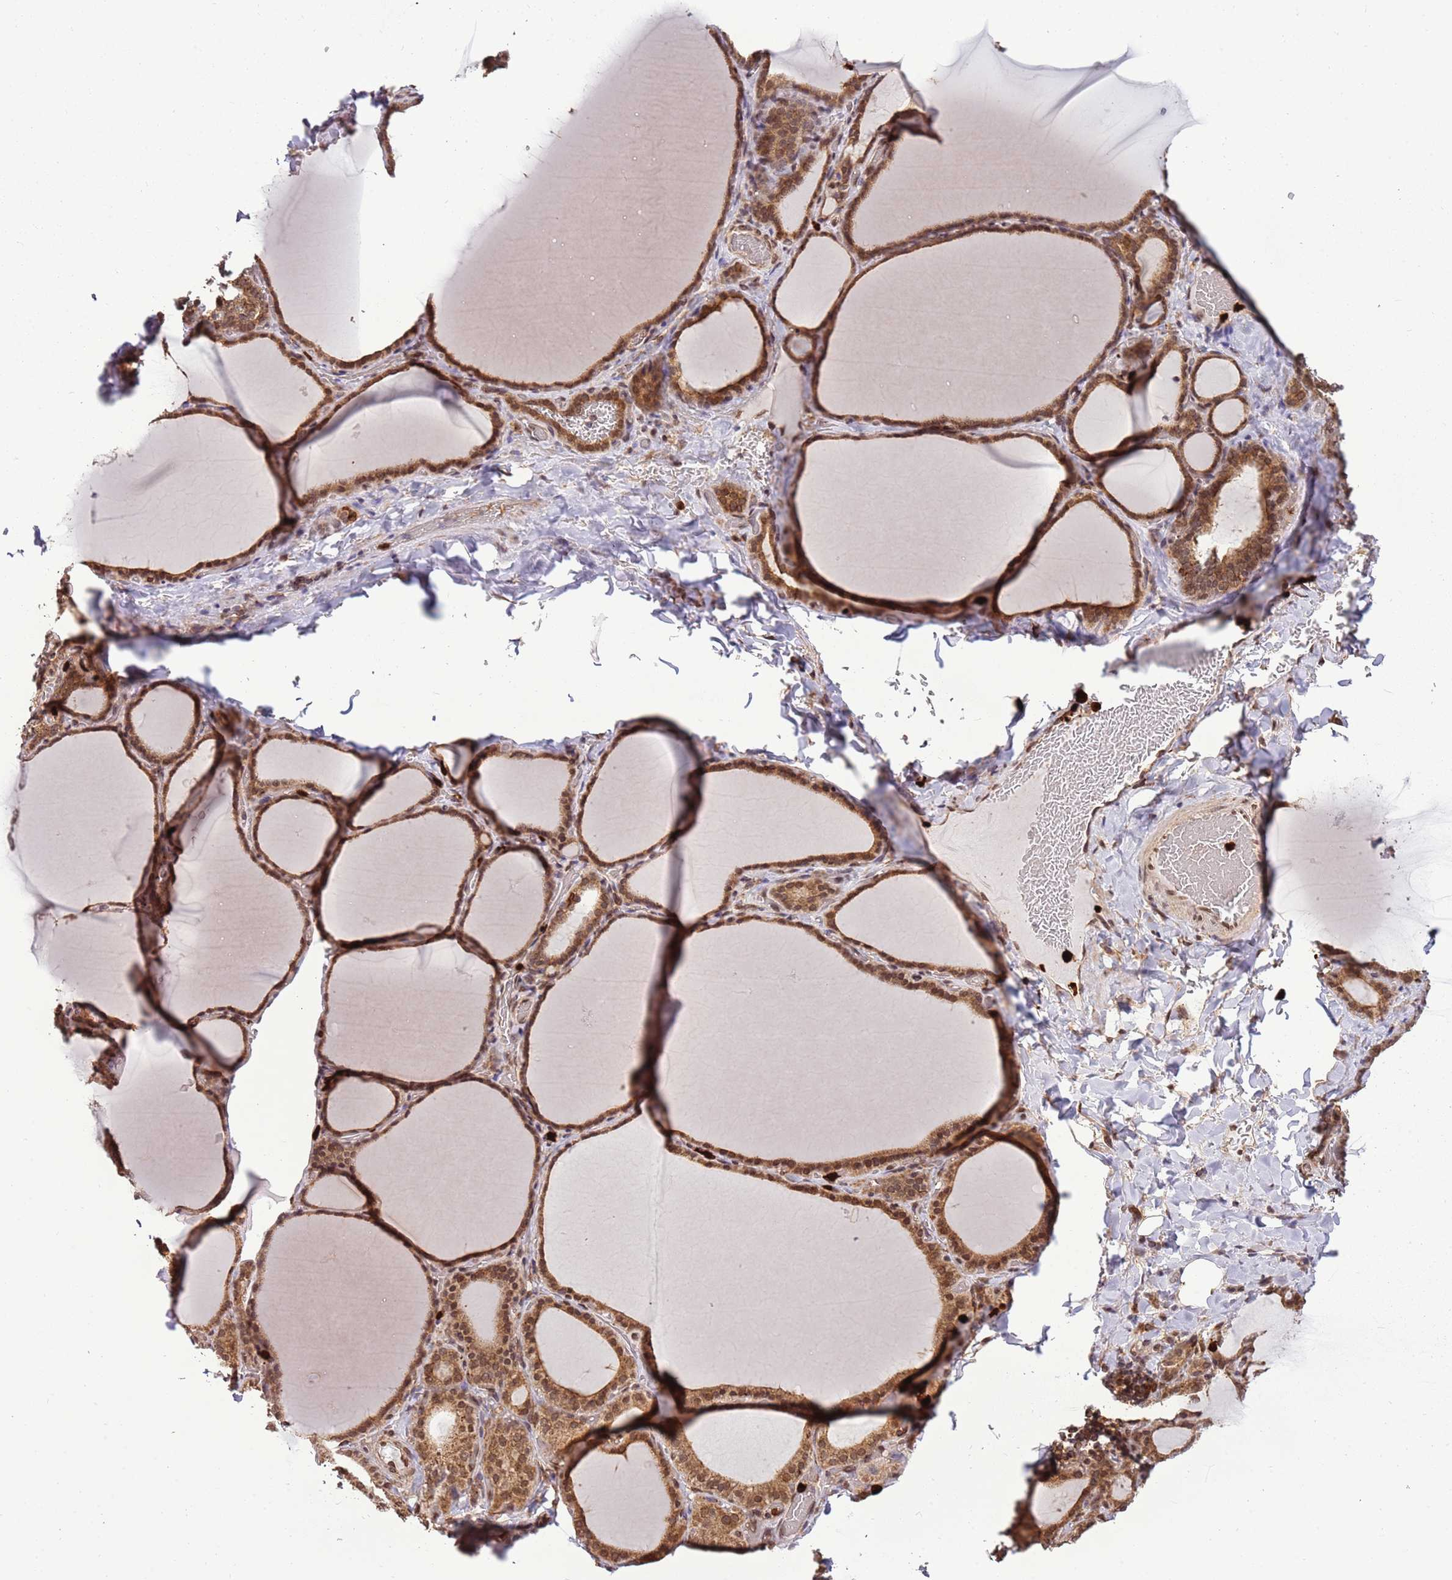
{"staining": {"intensity": "moderate", "quantity": ">75%", "location": "cytoplasmic/membranous,nuclear"}, "tissue": "thyroid gland", "cell_type": "Glandular cells", "image_type": "normal", "snomed": [{"axis": "morphology", "description": "Normal tissue, NOS"}, {"axis": "topography", "description": "Thyroid gland"}], "caption": "Immunohistochemical staining of normal human thyroid gland displays moderate cytoplasmic/membranous,nuclear protein expression in approximately >75% of glandular cells.", "gene": "CEP170", "patient": {"sex": "female", "age": 39}}